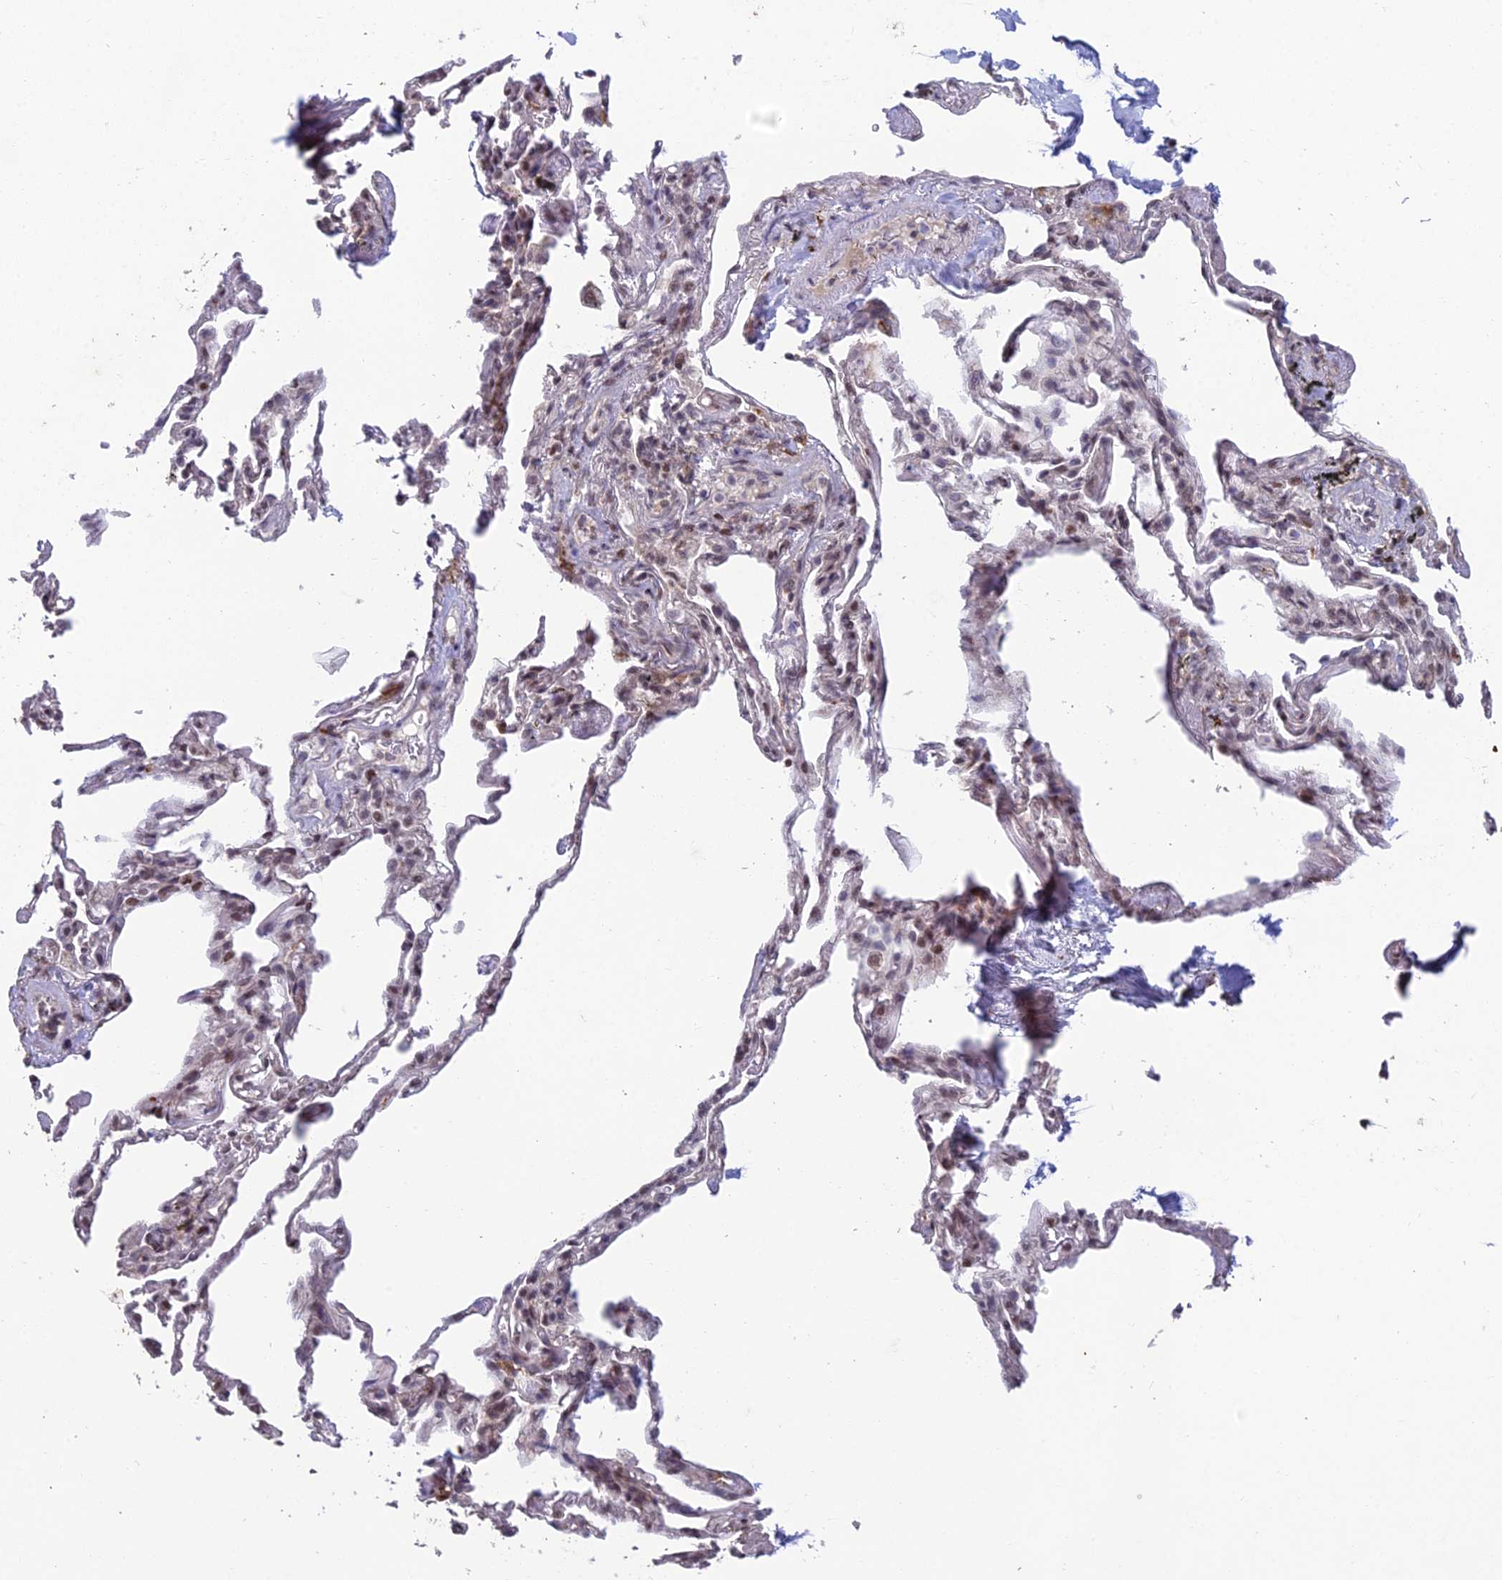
{"staining": {"intensity": "moderate", "quantity": "<25%", "location": "nuclear"}, "tissue": "adipose tissue", "cell_type": "Adipocytes", "image_type": "normal", "snomed": [{"axis": "morphology", "description": "Normal tissue, NOS"}, {"axis": "topography", "description": "Lymph node"}, {"axis": "topography", "description": "Bronchus"}], "caption": "IHC of unremarkable adipose tissue reveals low levels of moderate nuclear expression in about <25% of adipocytes. (Stains: DAB in brown, nuclei in blue, Microscopy: brightfield microscopy at high magnification).", "gene": "ABHD17A", "patient": {"sex": "male", "age": 63}}